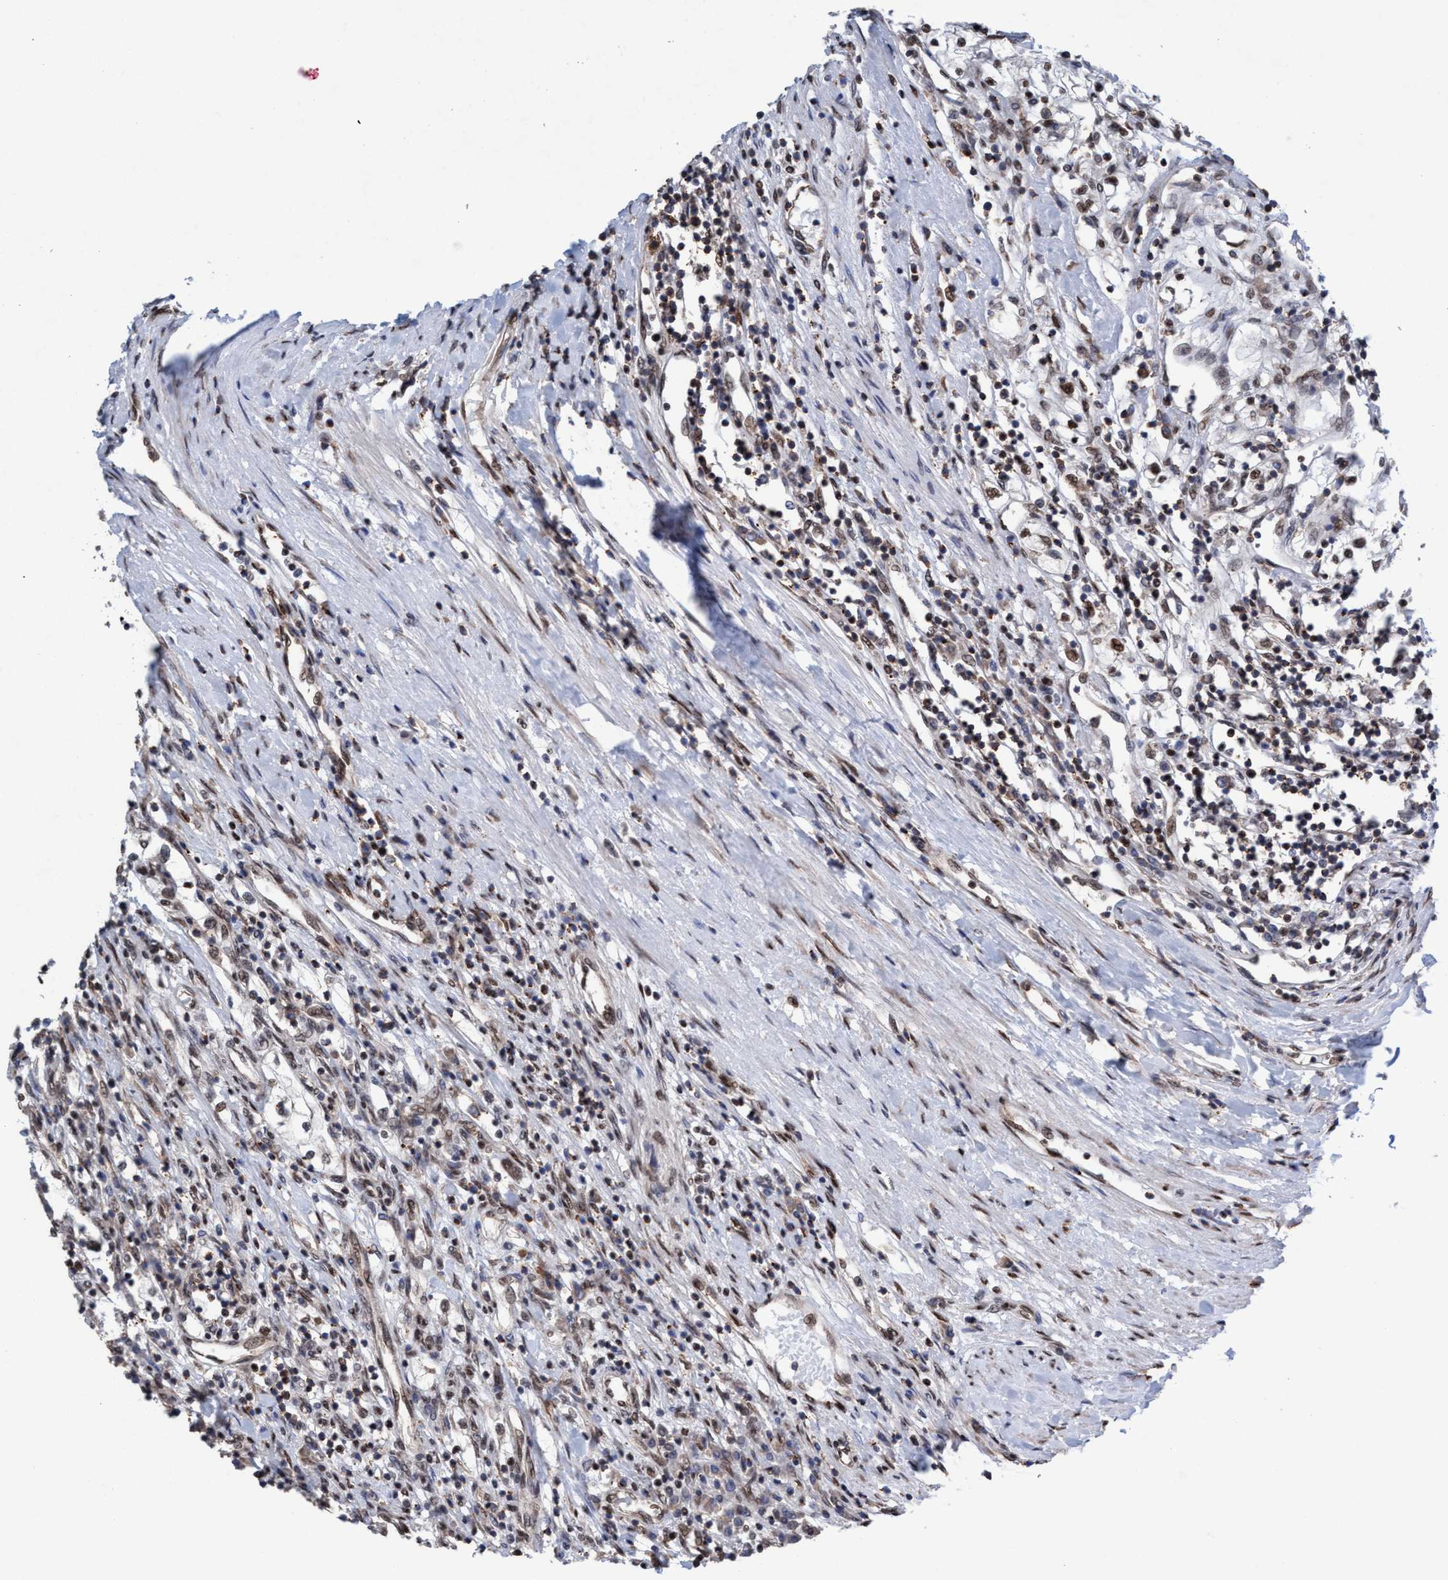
{"staining": {"intensity": "moderate", "quantity": ">75%", "location": "nuclear"}, "tissue": "renal cancer", "cell_type": "Tumor cells", "image_type": "cancer", "snomed": [{"axis": "morphology", "description": "Adenocarcinoma, NOS"}, {"axis": "topography", "description": "Kidney"}], "caption": "Immunohistochemistry (IHC) staining of renal cancer, which displays medium levels of moderate nuclear staining in about >75% of tumor cells indicating moderate nuclear protein staining. The staining was performed using DAB (brown) for protein detection and nuclei were counterstained in hematoxylin (blue).", "gene": "METAP2", "patient": {"sex": "male", "age": 68}}